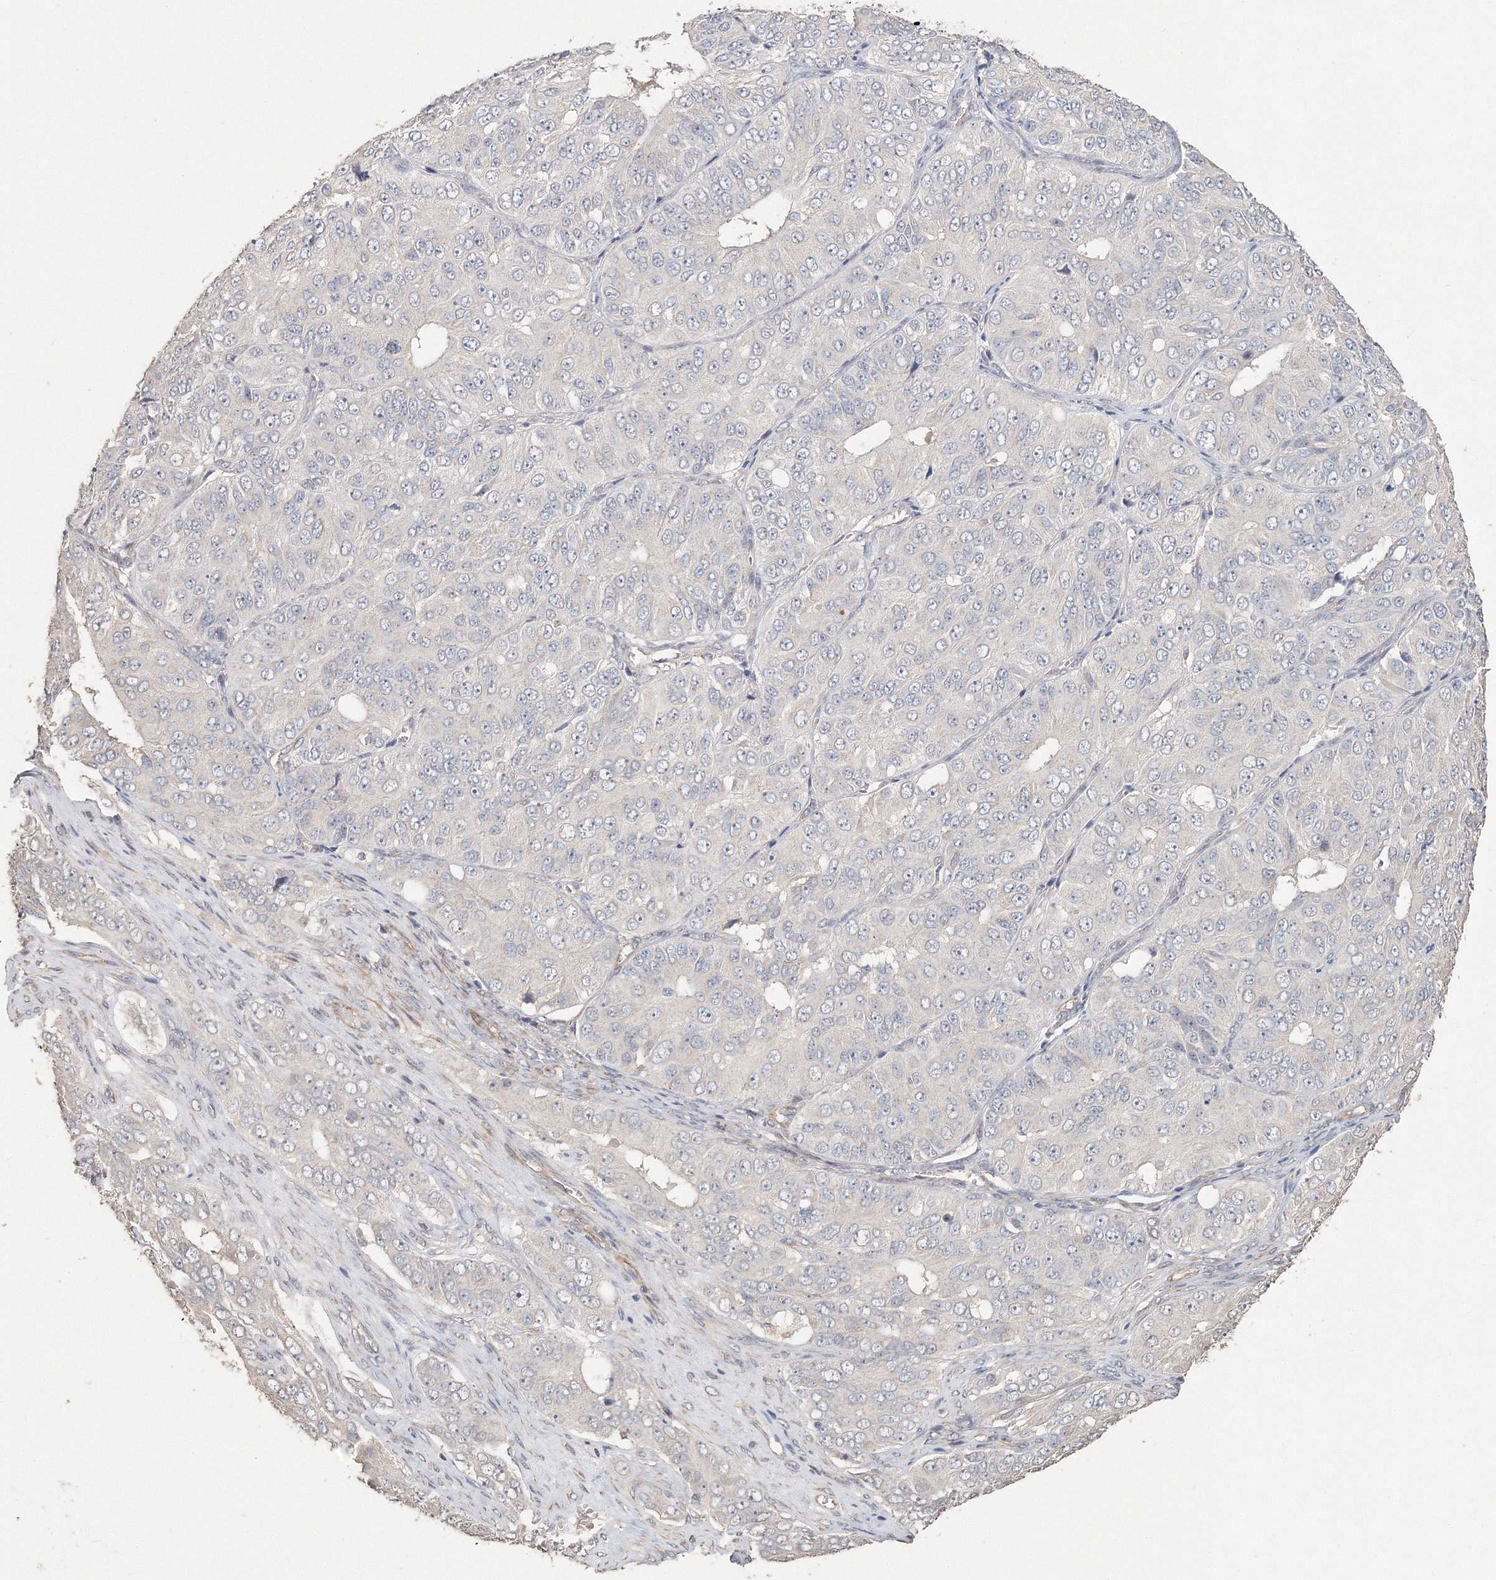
{"staining": {"intensity": "negative", "quantity": "none", "location": "none"}, "tissue": "ovarian cancer", "cell_type": "Tumor cells", "image_type": "cancer", "snomed": [{"axis": "morphology", "description": "Carcinoma, endometroid"}, {"axis": "topography", "description": "Ovary"}], "caption": "There is no significant expression in tumor cells of ovarian endometroid carcinoma.", "gene": "NALF2", "patient": {"sex": "female", "age": 51}}